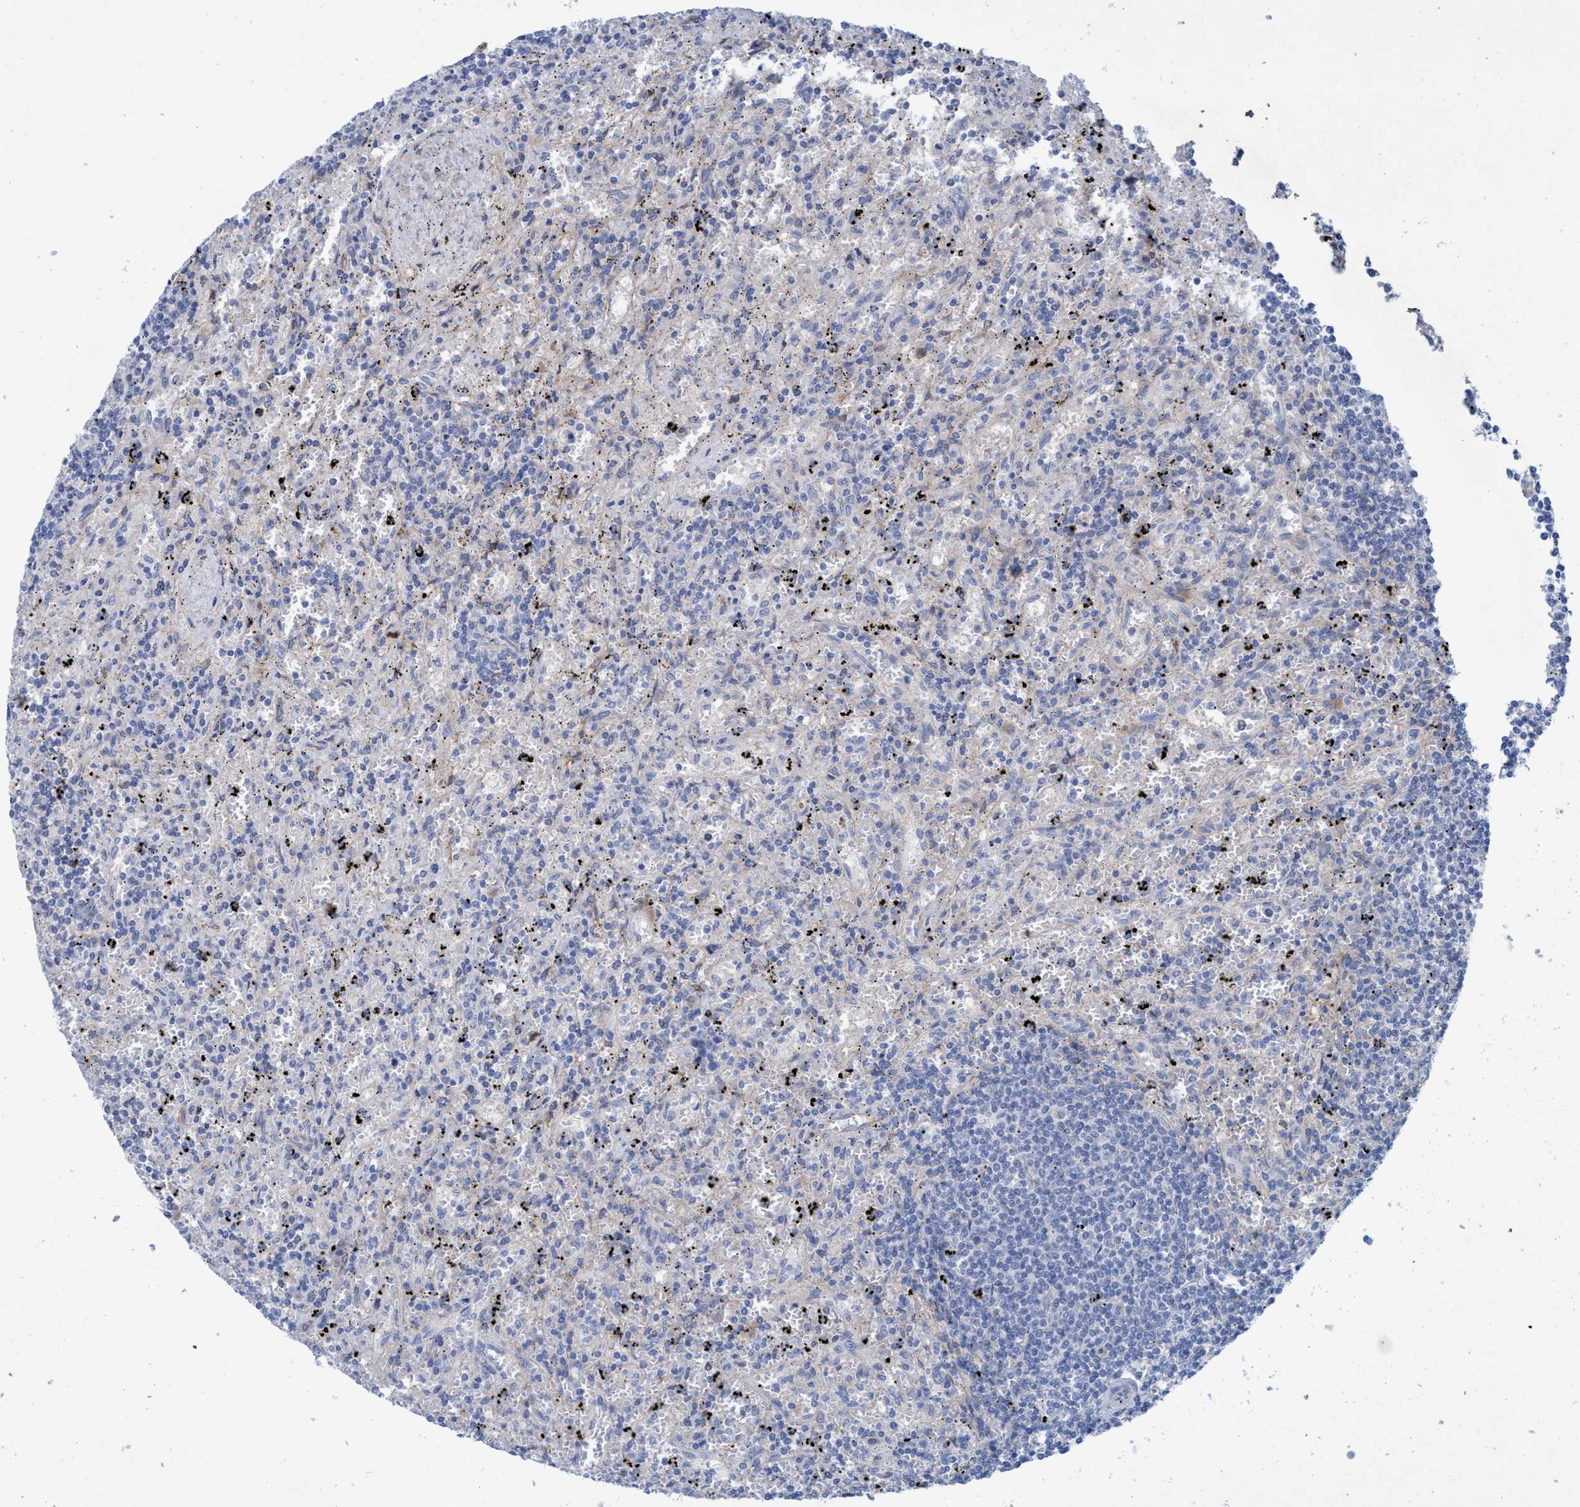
{"staining": {"intensity": "negative", "quantity": "none", "location": "none"}, "tissue": "lymphoma", "cell_type": "Tumor cells", "image_type": "cancer", "snomed": [{"axis": "morphology", "description": "Malignant lymphoma, non-Hodgkin's type, Low grade"}, {"axis": "topography", "description": "Spleen"}], "caption": "DAB (3,3'-diaminobenzidine) immunohistochemical staining of human lymphoma reveals no significant expression in tumor cells.", "gene": "GULP1", "patient": {"sex": "male", "age": 76}}